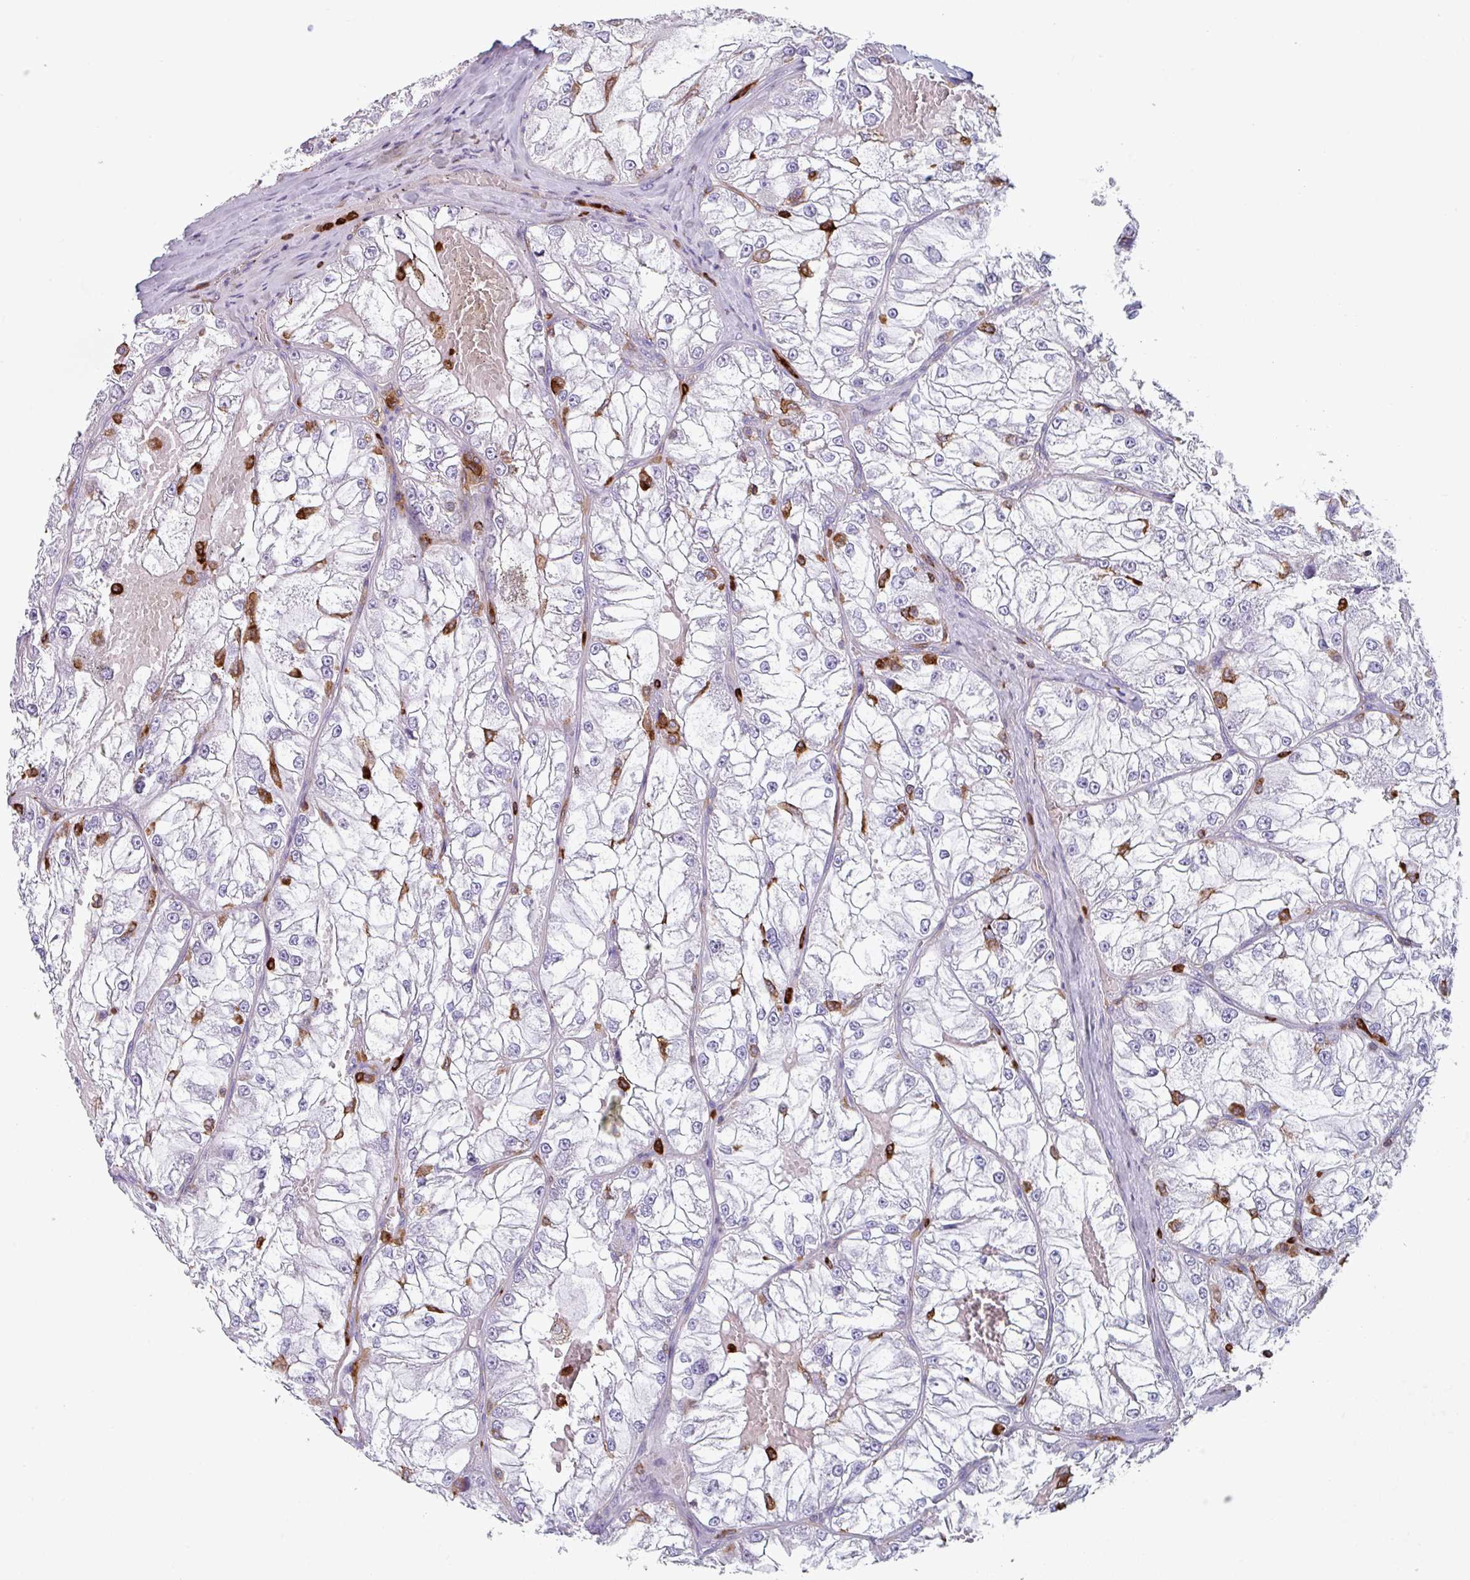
{"staining": {"intensity": "negative", "quantity": "none", "location": "none"}, "tissue": "renal cancer", "cell_type": "Tumor cells", "image_type": "cancer", "snomed": [{"axis": "morphology", "description": "Adenocarcinoma, NOS"}, {"axis": "topography", "description": "Kidney"}], "caption": "There is no significant staining in tumor cells of renal cancer.", "gene": "EXOSC5", "patient": {"sex": "female", "age": 72}}